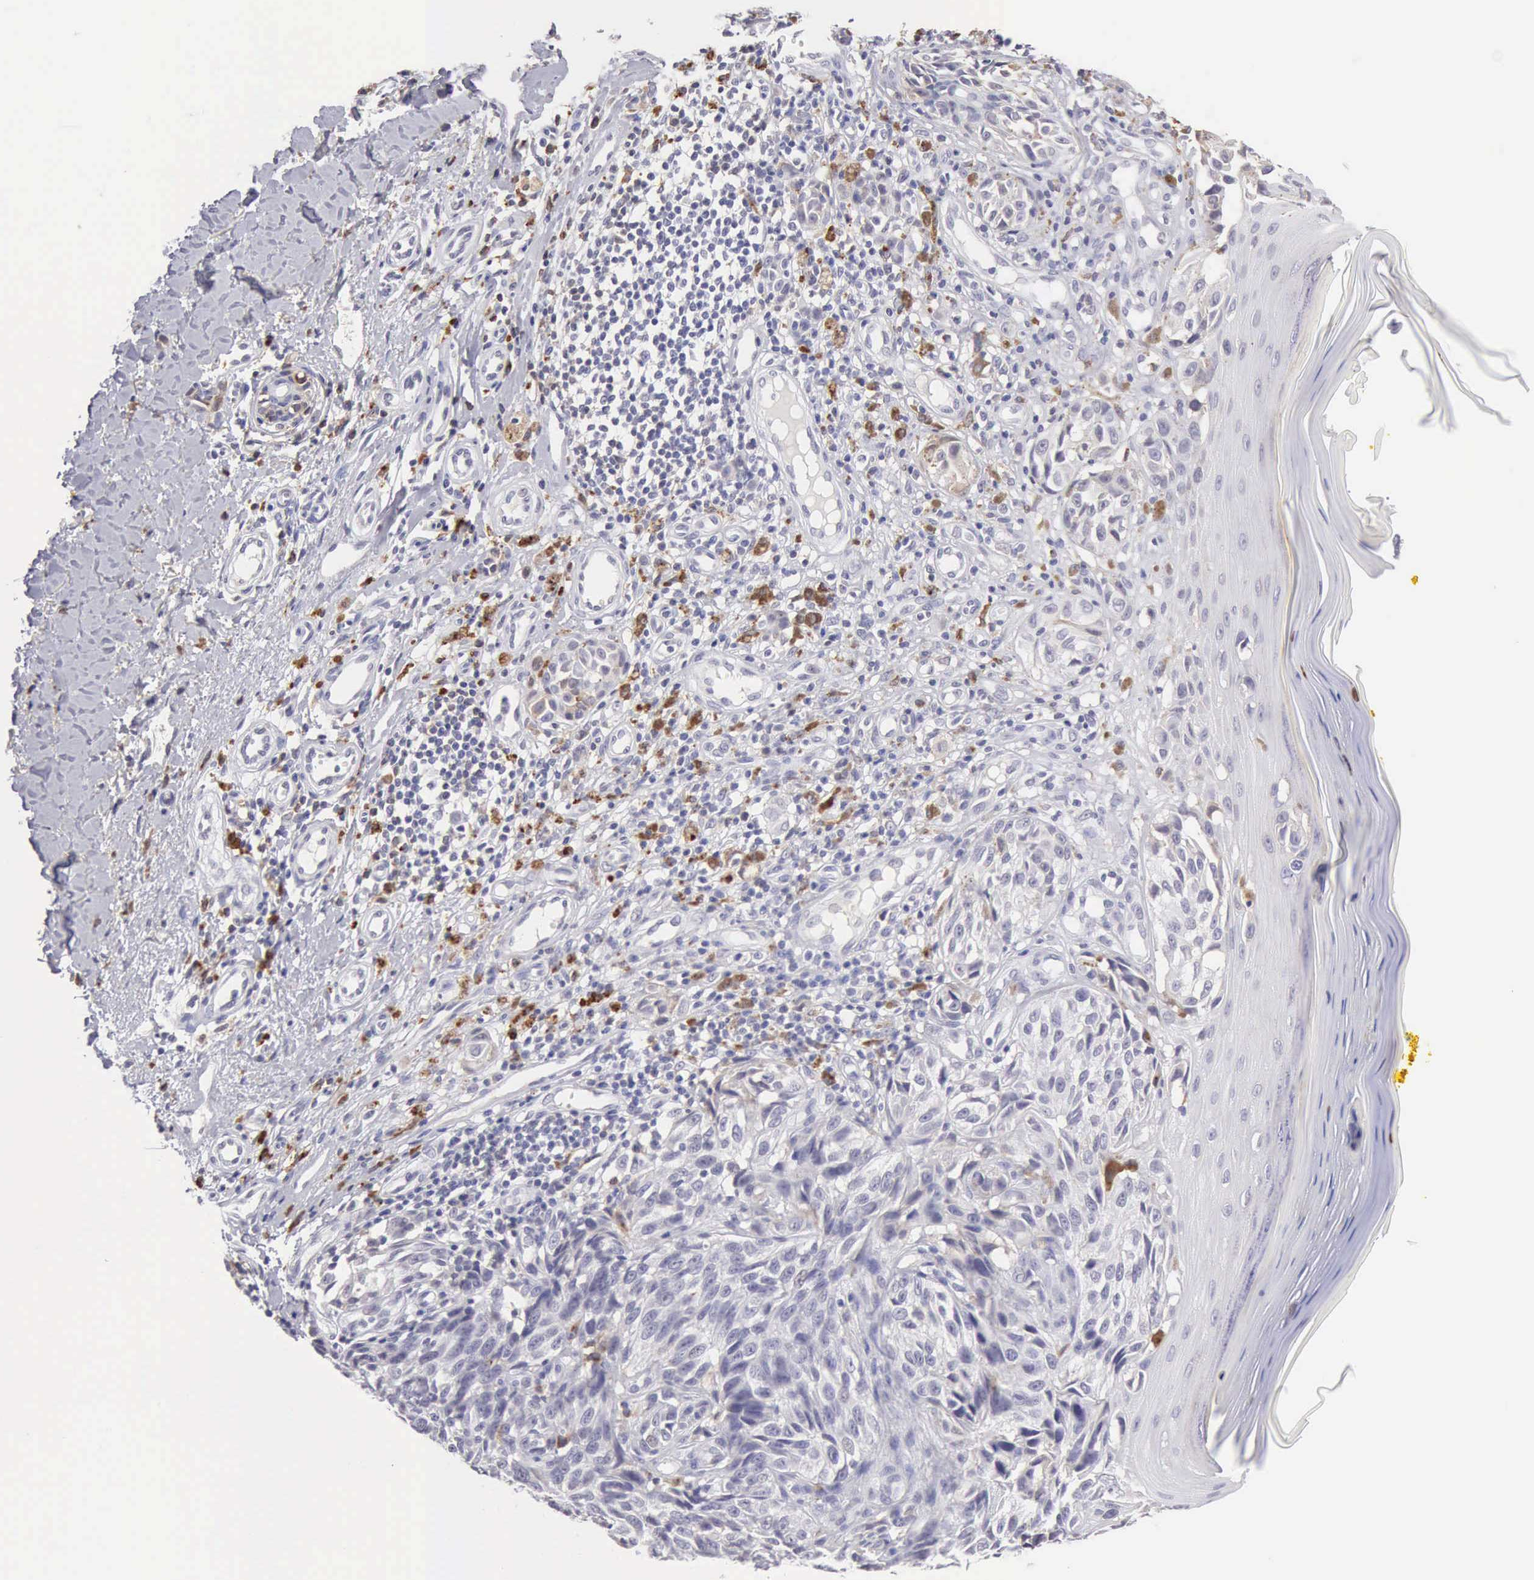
{"staining": {"intensity": "weak", "quantity": "<25%", "location": "cytoplasmic/membranous"}, "tissue": "melanoma", "cell_type": "Tumor cells", "image_type": "cancer", "snomed": [{"axis": "morphology", "description": "Malignant melanoma, NOS"}, {"axis": "topography", "description": "Skin"}], "caption": "The photomicrograph displays no staining of tumor cells in malignant melanoma. (DAB immunohistochemistry (IHC) with hematoxylin counter stain).", "gene": "RNASE1", "patient": {"sex": "male", "age": 67}}